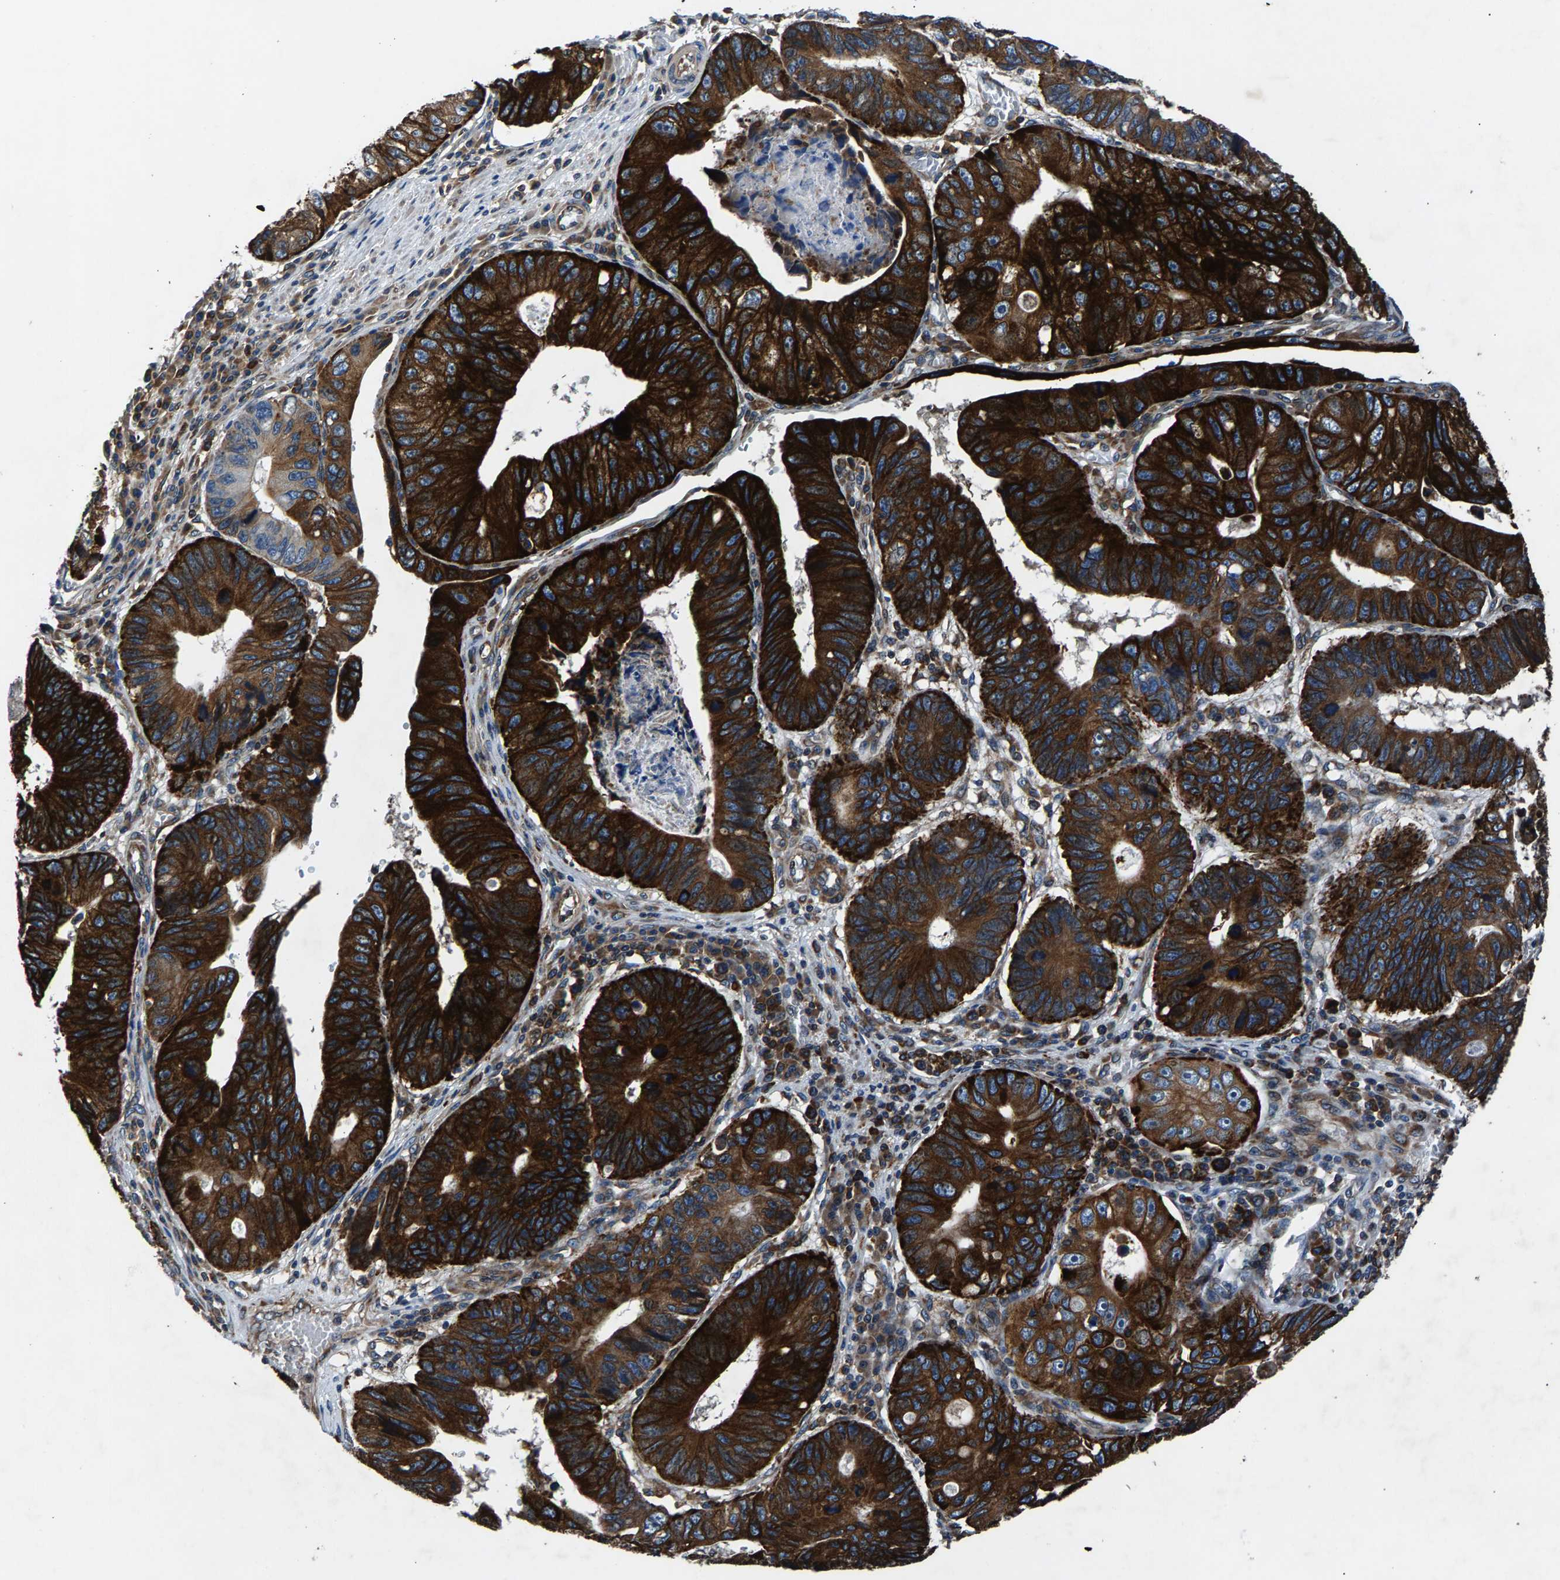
{"staining": {"intensity": "strong", "quantity": ">75%", "location": "cytoplasmic/membranous"}, "tissue": "stomach cancer", "cell_type": "Tumor cells", "image_type": "cancer", "snomed": [{"axis": "morphology", "description": "Adenocarcinoma, NOS"}, {"axis": "topography", "description": "Stomach"}], "caption": "DAB (3,3'-diaminobenzidine) immunohistochemical staining of stomach adenocarcinoma reveals strong cytoplasmic/membranous protein staining in approximately >75% of tumor cells.", "gene": "LPCAT1", "patient": {"sex": "male", "age": 59}}